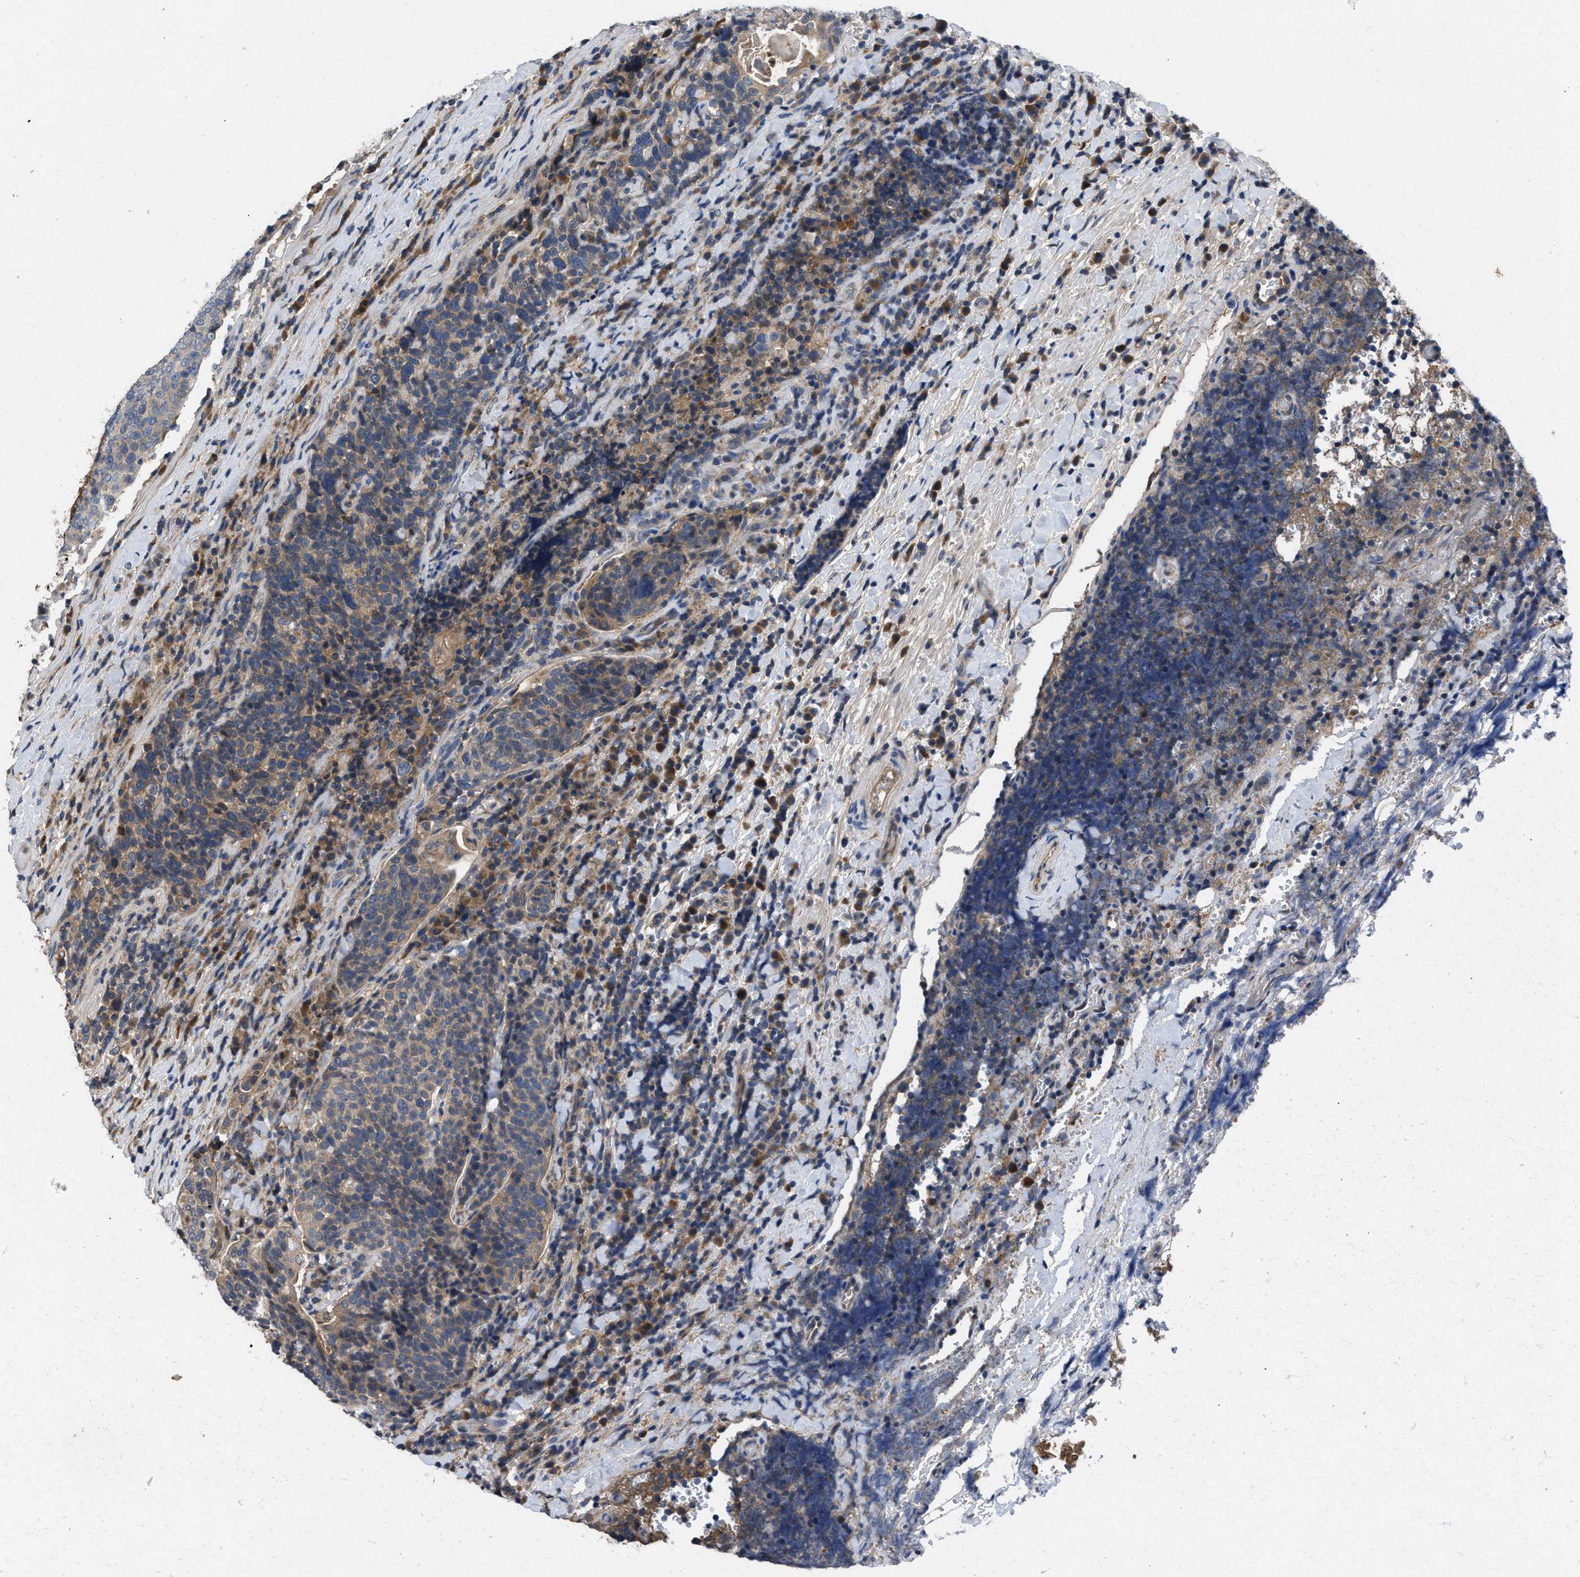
{"staining": {"intensity": "weak", "quantity": ">75%", "location": "cytoplasmic/membranous"}, "tissue": "head and neck cancer", "cell_type": "Tumor cells", "image_type": "cancer", "snomed": [{"axis": "morphology", "description": "Squamous cell carcinoma, NOS"}, {"axis": "morphology", "description": "Squamous cell carcinoma, metastatic, NOS"}, {"axis": "topography", "description": "Lymph node"}, {"axis": "topography", "description": "Head-Neck"}], "caption": "A brown stain labels weak cytoplasmic/membranous expression of a protein in human head and neck cancer tumor cells.", "gene": "VPS4A", "patient": {"sex": "male", "age": 62}}